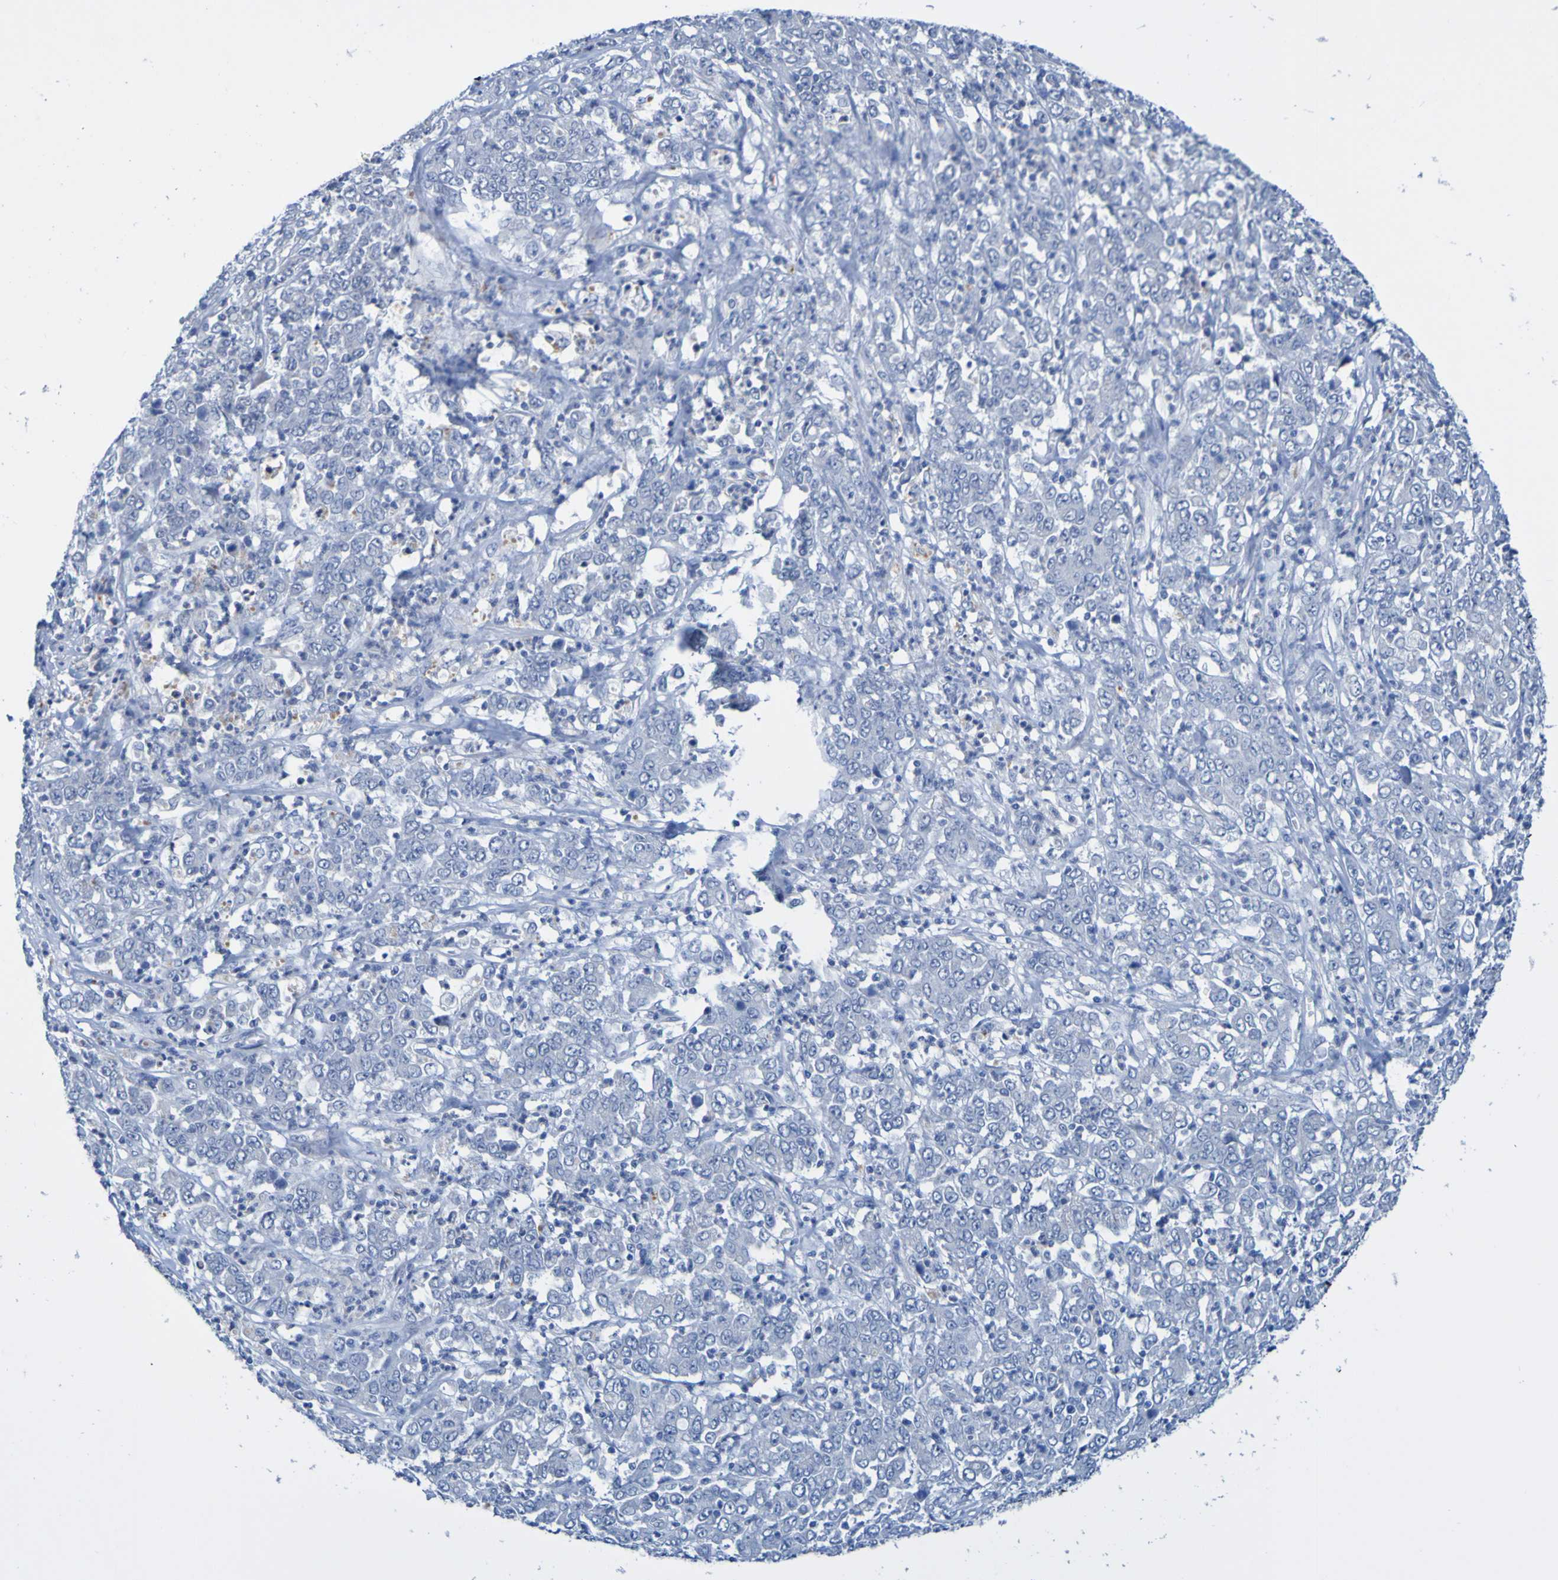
{"staining": {"intensity": "negative", "quantity": "none", "location": "none"}, "tissue": "stomach cancer", "cell_type": "Tumor cells", "image_type": "cancer", "snomed": [{"axis": "morphology", "description": "Adenocarcinoma, NOS"}, {"axis": "topography", "description": "Stomach, lower"}], "caption": "A high-resolution photomicrograph shows immunohistochemistry (IHC) staining of stomach cancer, which reveals no significant expression in tumor cells.", "gene": "ACMSD", "patient": {"sex": "female", "age": 71}}